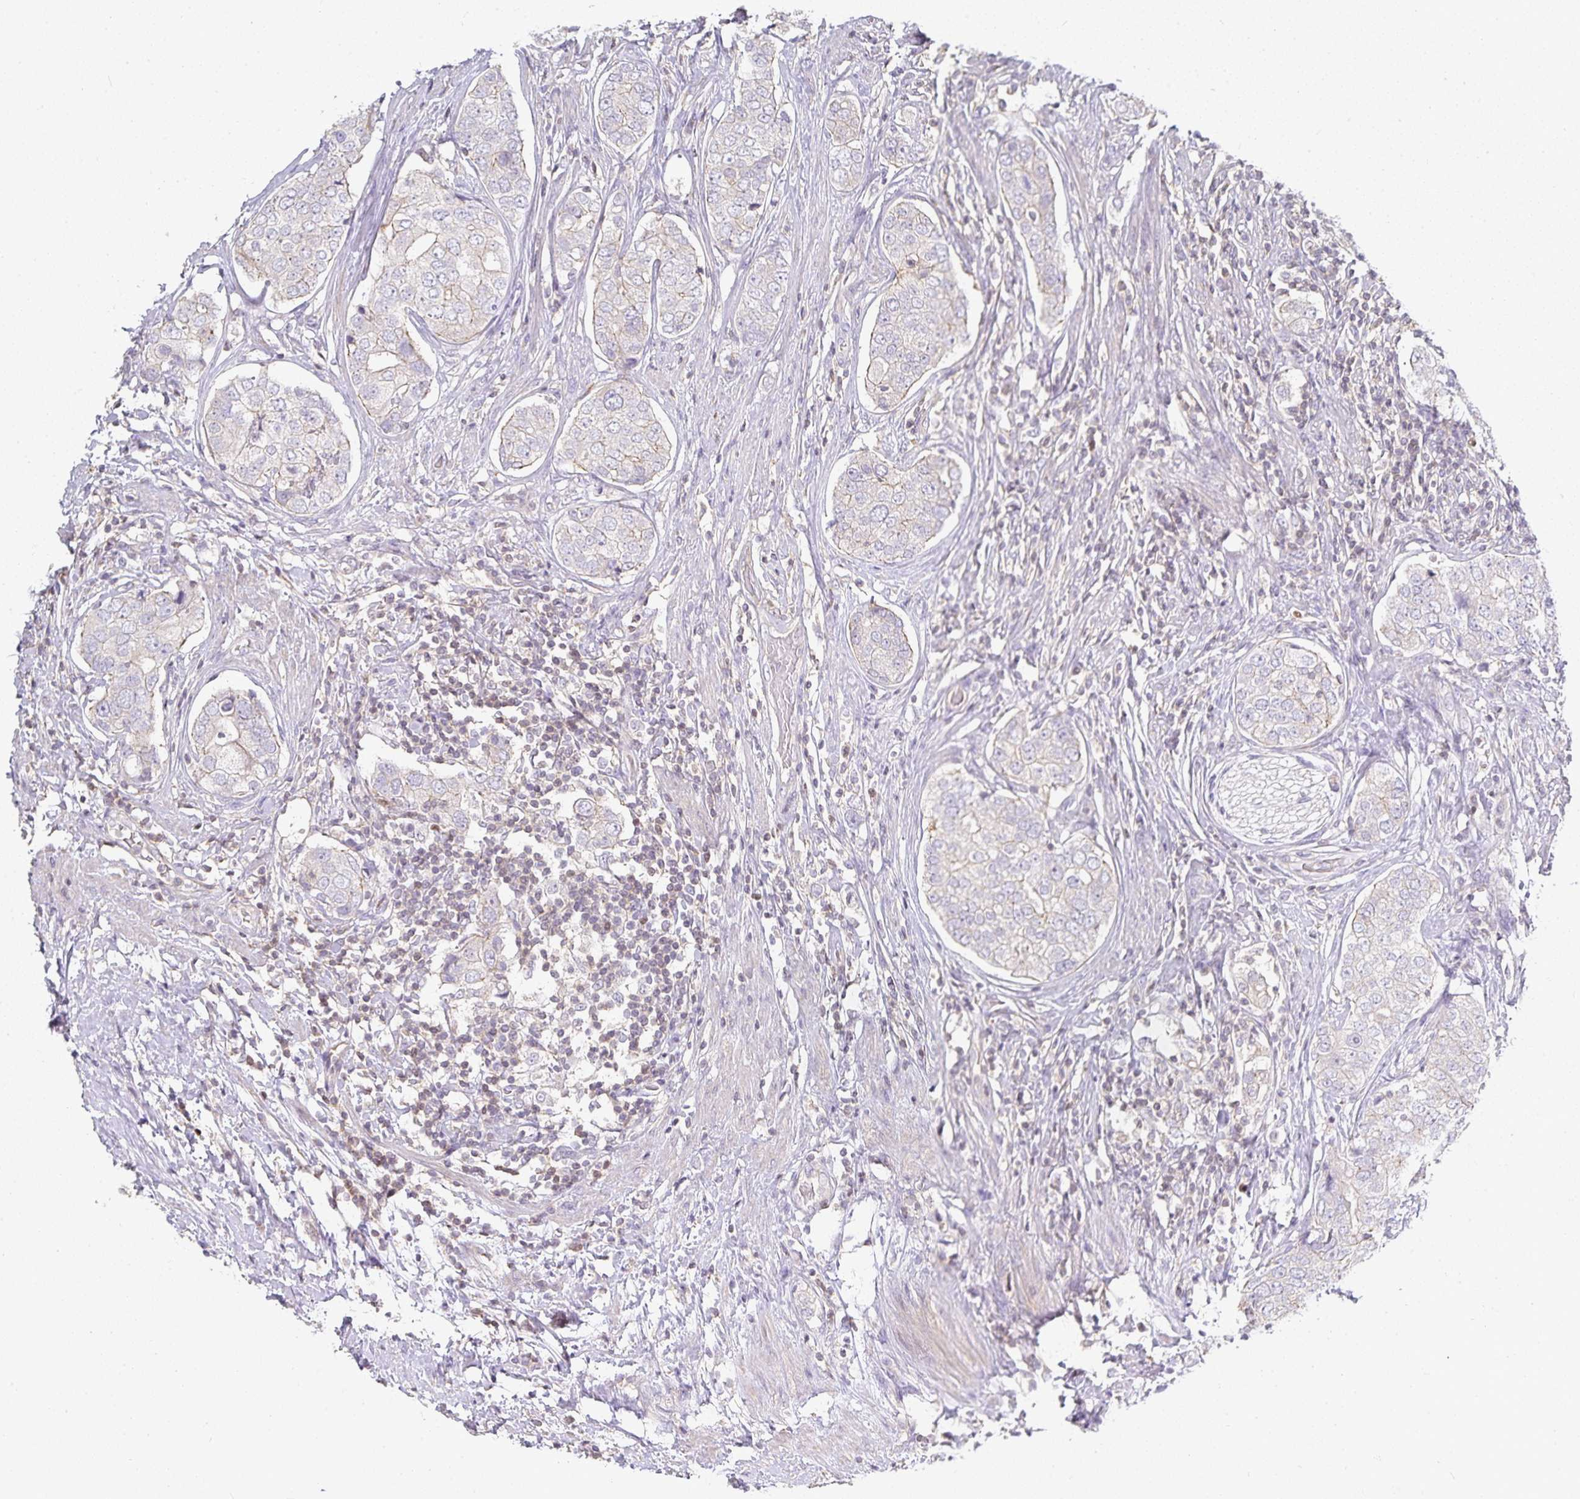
{"staining": {"intensity": "weak", "quantity": "<25%", "location": "cytoplasmic/membranous"}, "tissue": "prostate cancer", "cell_type": "Tumor cells", "image_type": "cancer", "snomed": [{"axis": "morphology", "description": "Adenocarcinoma, High grade"}, {"axis": "topography", "description": "Prostate"}], "caption": "Immunohistochemistry histopathology image of prostate cancer stained for a protein (brown), which demonstrates no expression in tumor cells. Nuclei are stained in blue.", "gene": "GATA3", "patient": {"sex": "male", "age": 60}}